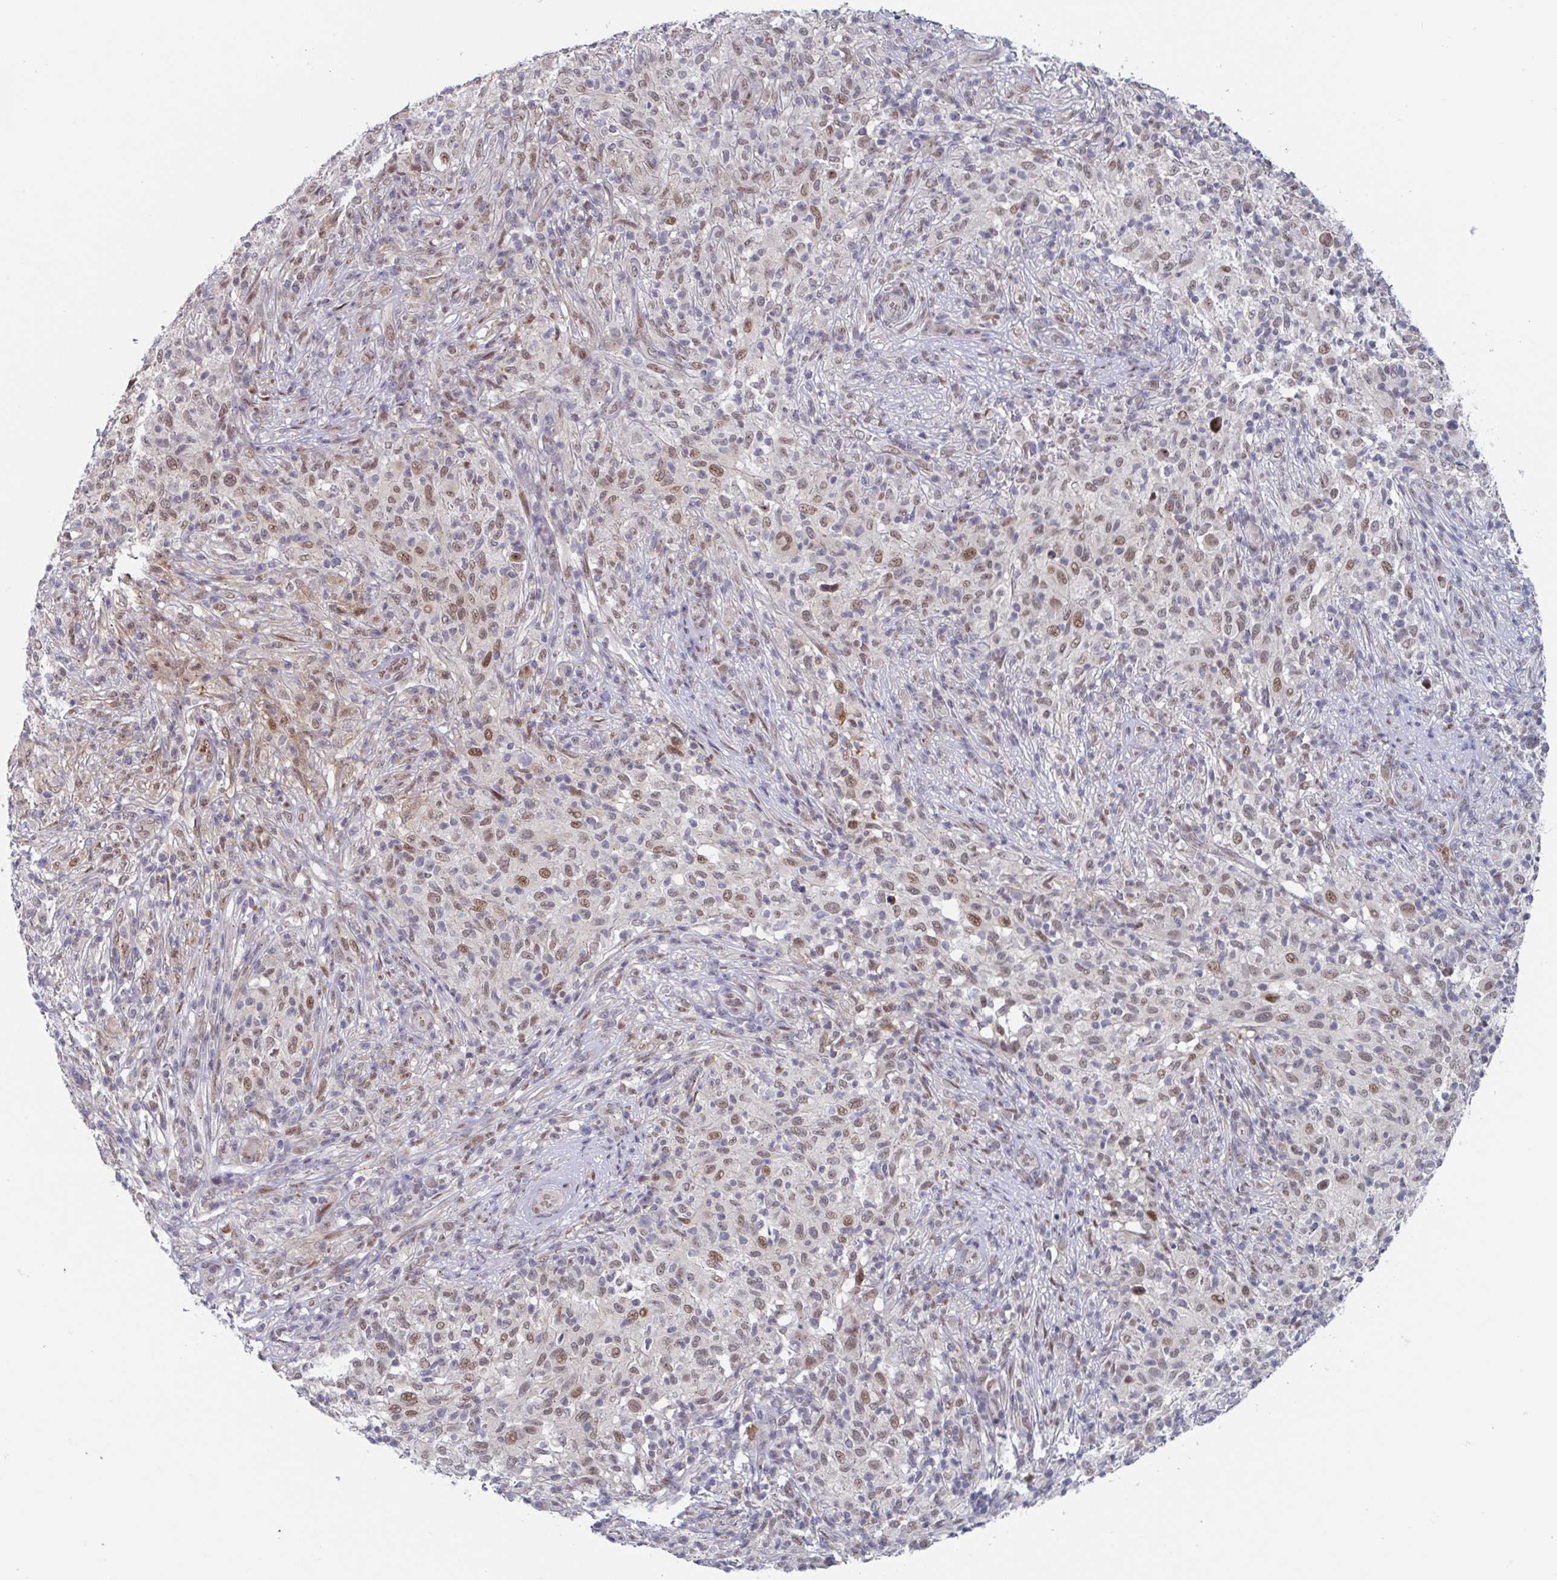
{"staining": {"intensity": "moderate", "quantity": "25%-75%", "location": "nuclear"}, "tissue": "melanoma", "cell_type": "Tumor cells", "image_type": "cancer", "snomed": [{"axis": "morphology", "description": "Malignant melanoma, NOS"}, {"axis": "topography", "description": "Skin"}], "caption": "Protein staining of melanoma tissue reveals moderate nuclear expression in about 25%-75% of tumor cells. (DAB (3,3'-diaminobenzidine) = brown stain, brightfield microscopy at high magnification).", "gene": "RNF212", "patient": {"sex": "male", "age": 66}}